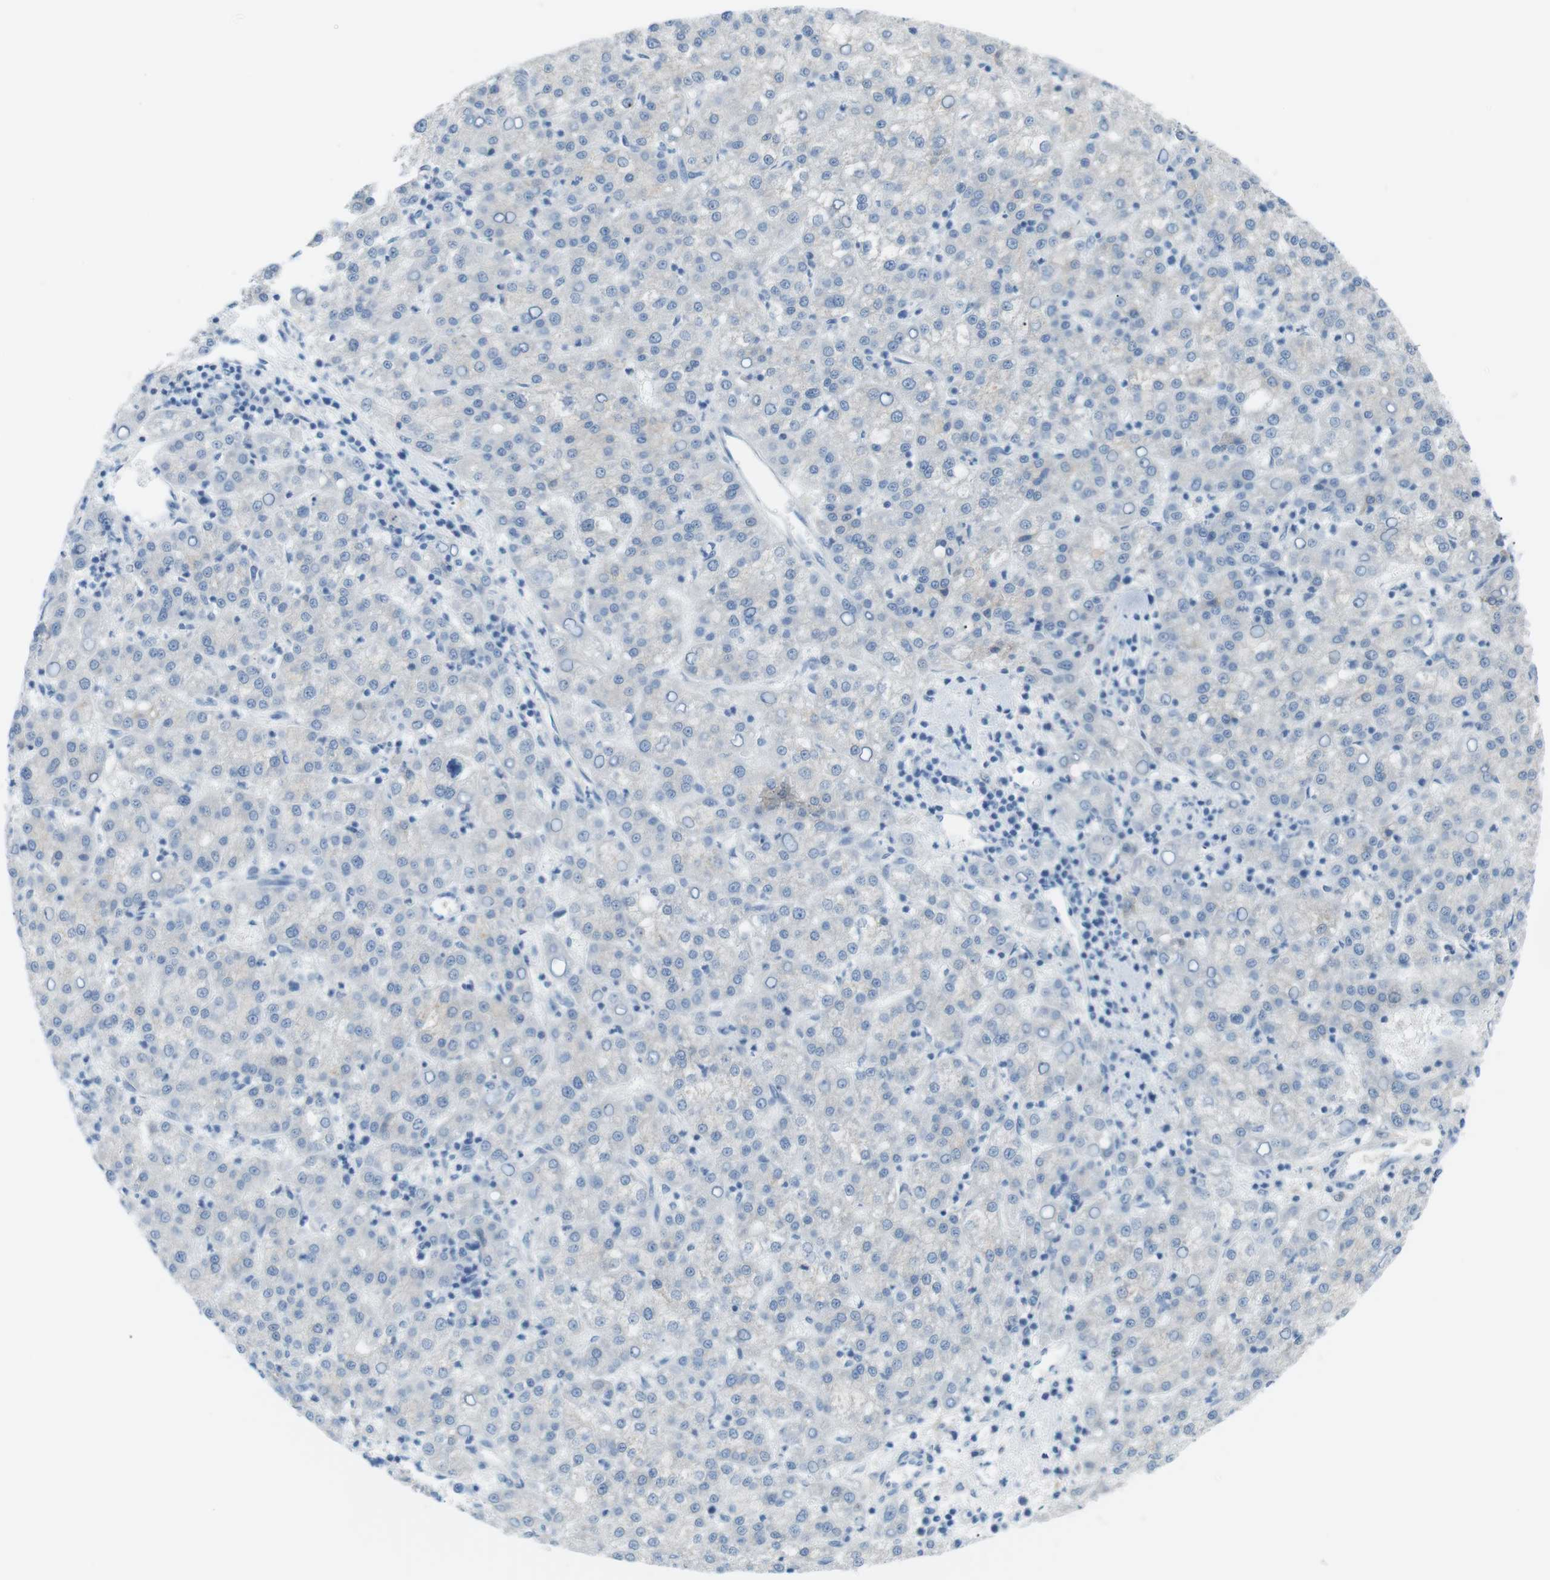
{"staining": {"intensity": "negative", "quantity": "none", "location": "none"}, "tissue": "liver cancer", "cell_type": "Tumor cells", "image_type": "cancer", "snomed": [{"axis": "morphology", "description": "Carcinoma, Hepatocellular, NOS"}, {"axis": "topography", "description": "Liver"}], "caption": "Liver cancer was stained to show a protein in brown. There is no significant staining in tumor cells. (DAB (3,3'-diaminobenzidine) IHC with hematoxylin counter stain).", "gene": "AZGP1", "patient": {"sex": "female", "age": 58}}